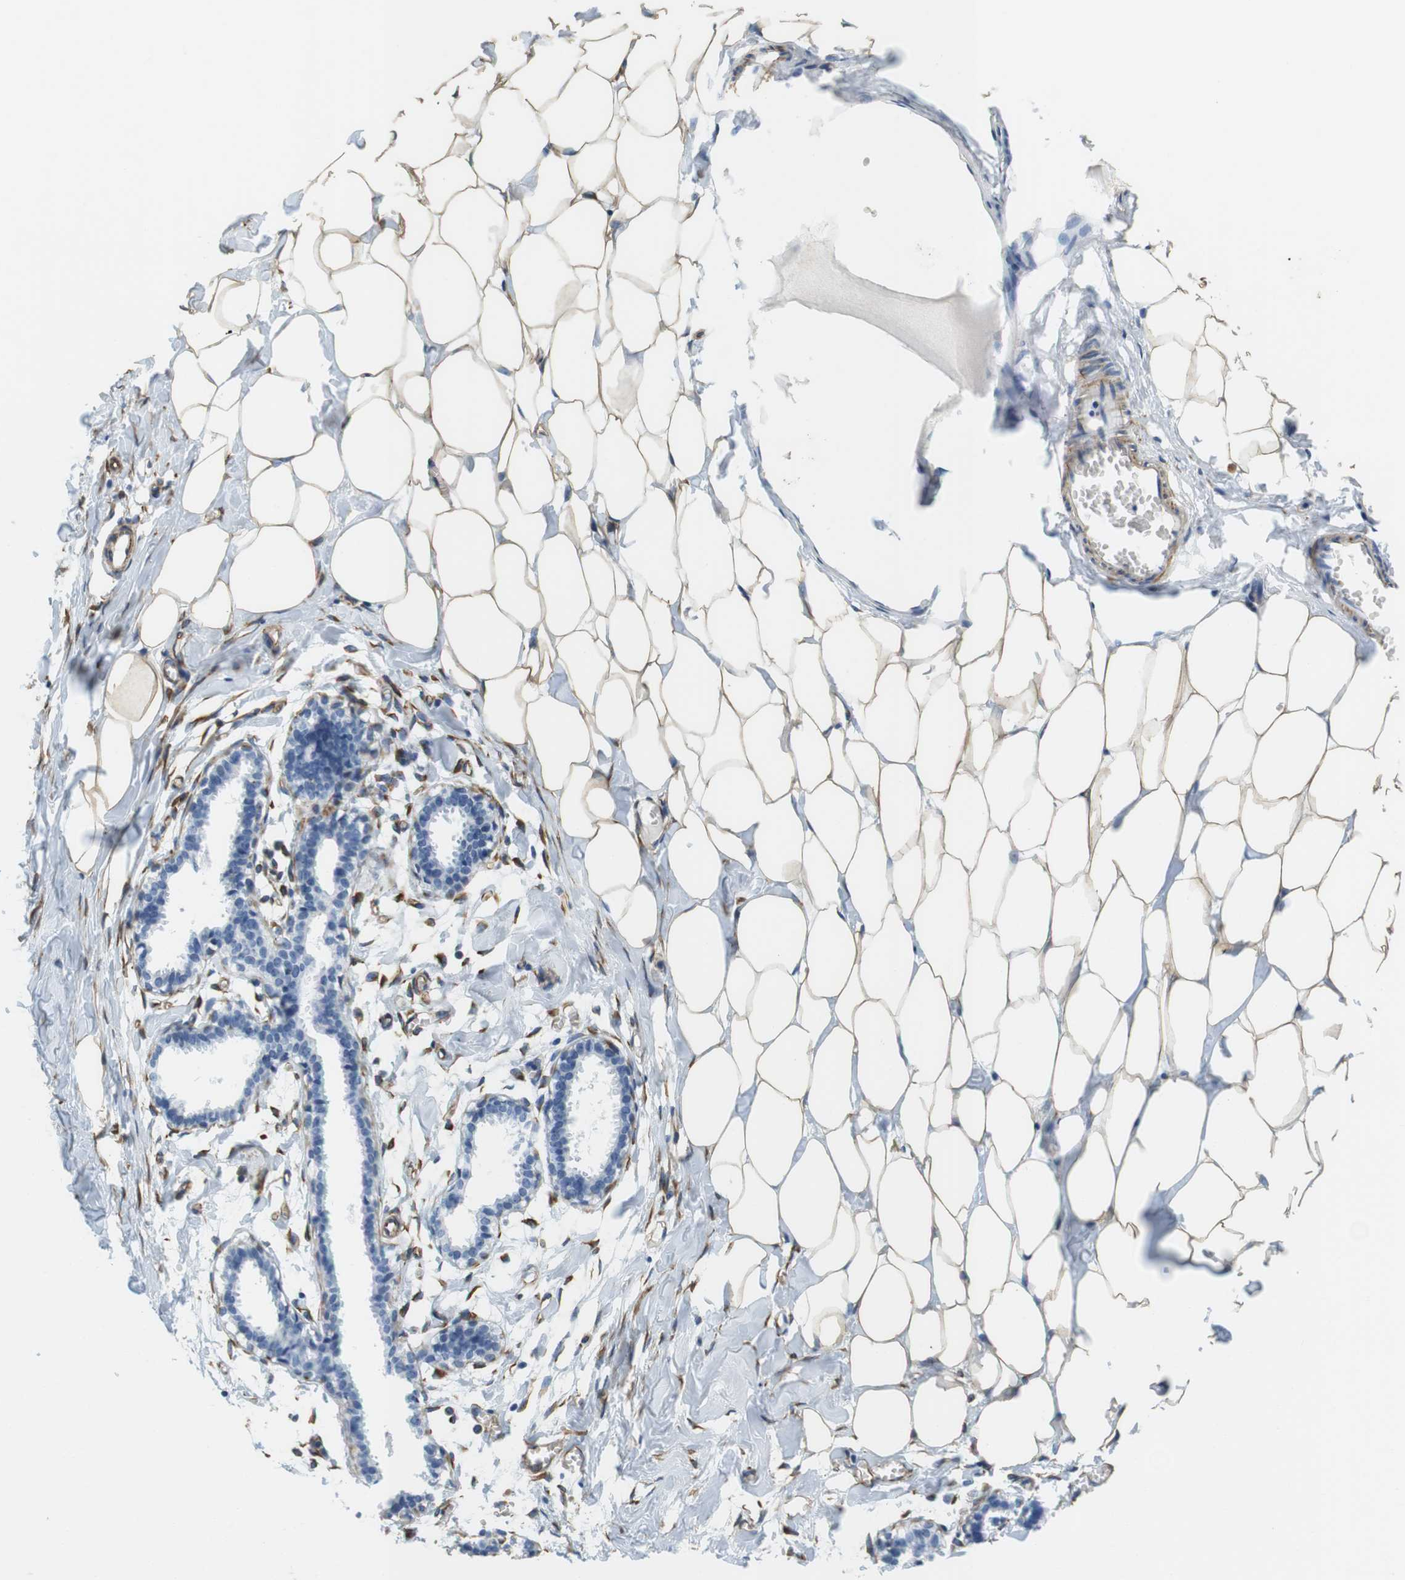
{"staining": {"intensity": "moderate", "quantity": ">75%", "location": "cytoplasmic/membranous"}, "tissue": "breast", "cell_type": "Adipocytes", "image_type": "normal", "snomed": [{"axis": "morphology", "description": "Normal tissue, NOS"}, {"axis": "topography", "description": "Breast"}], "caption": "Protein analysis of unremarkable breast shows moderate cytoplasmic/membranous expression in approximately >75% of adipocytes. The protein is shown in brown color, while the nuclei are stained blue.", "gene": "MS4A10", "patient": {"sex": "female", "age": 27}}